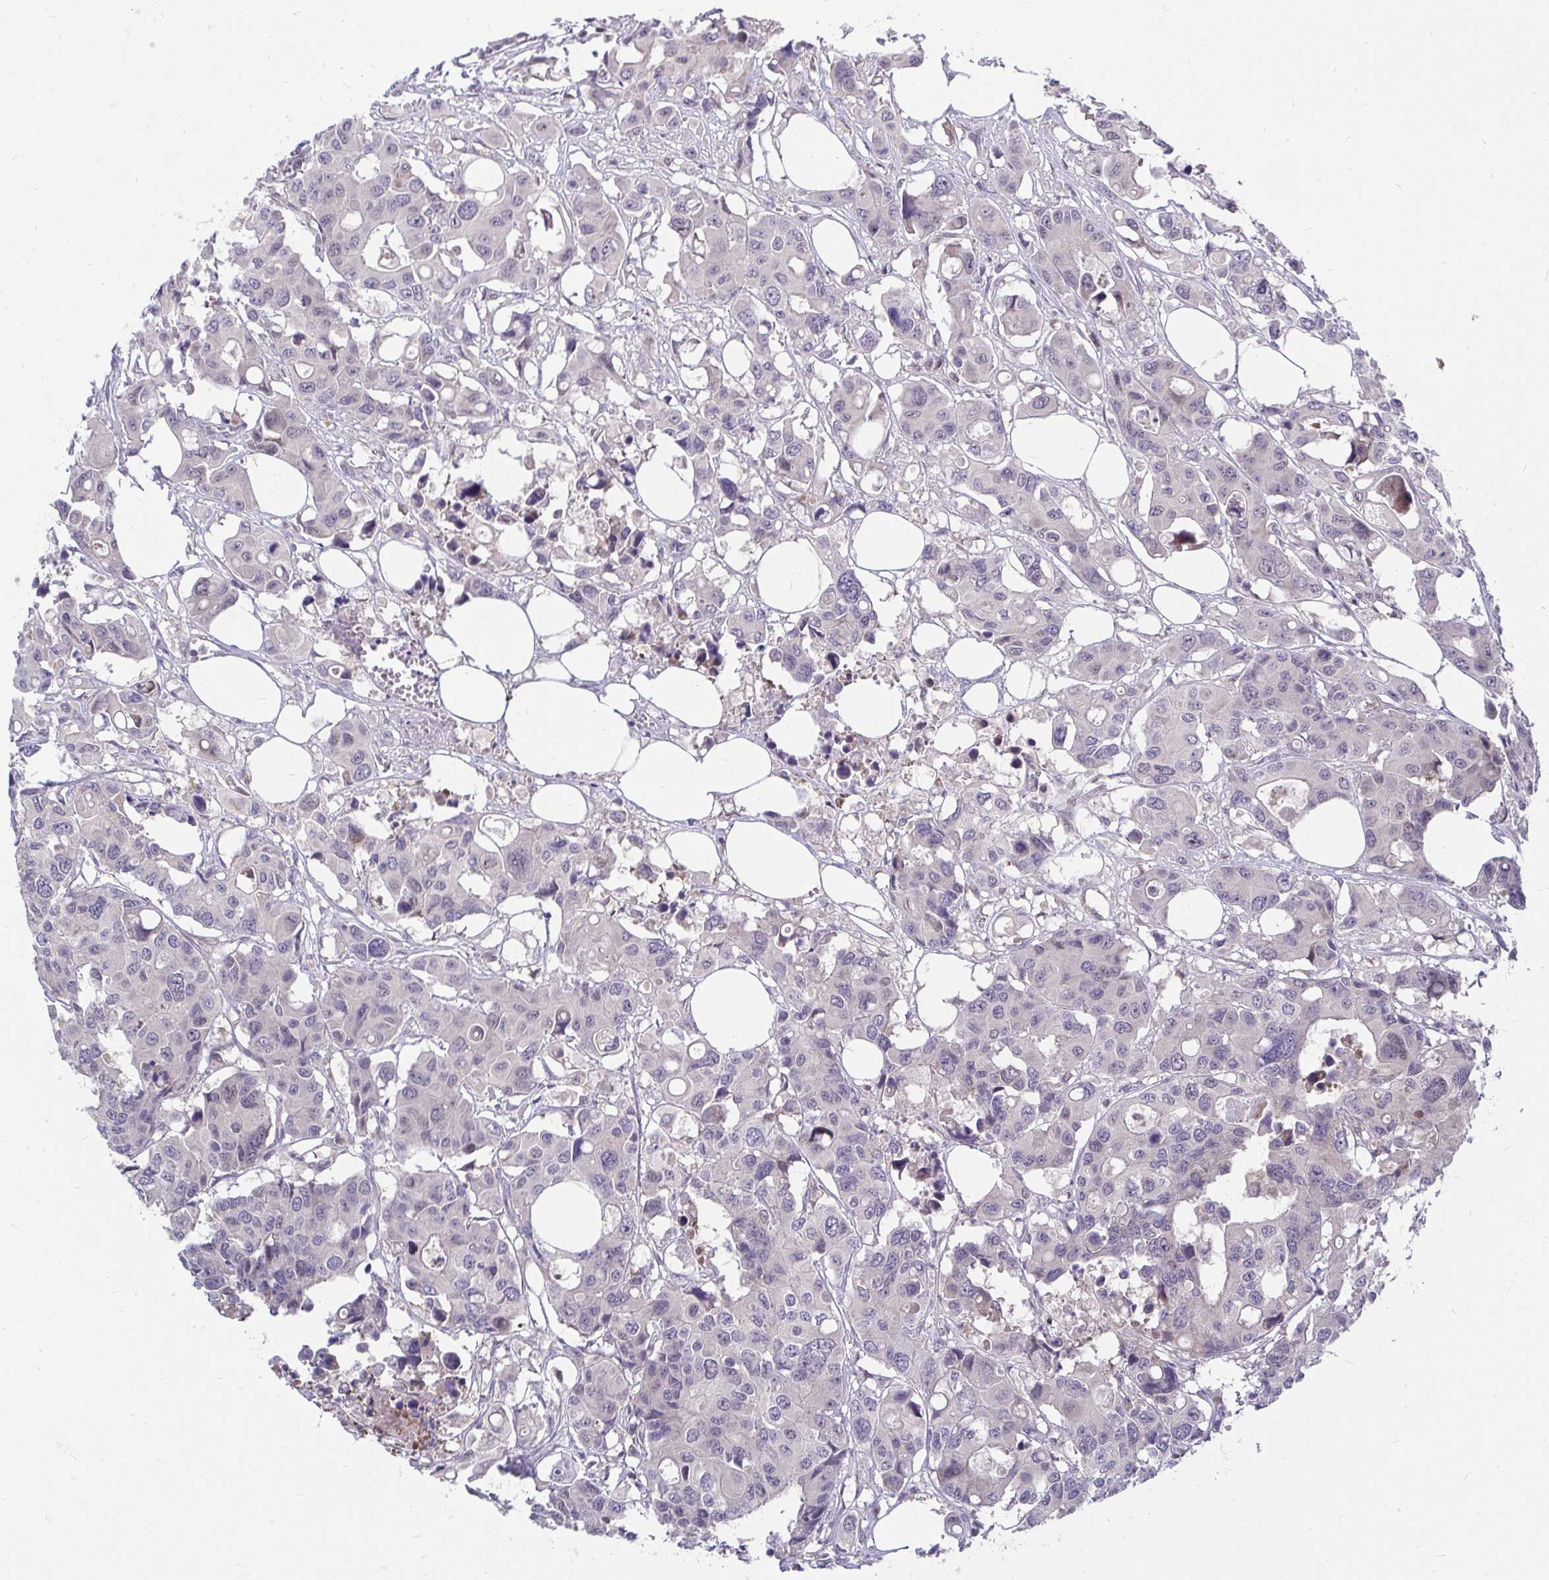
{"staining": {"intensity": "negative", "quantity": "none", "location": "none"}, "tissue": "colorectal cancer", "cell_type": "Tumor cells", "image_type": "cancer", "snomed": [{"axis": "morphology", "description": "Adenocarcinoma, NOS"}, {"axis": "topography", "description": "Colon"}], "caption": "DAB (3,3'-diaminobenzidine) immunohistochemical staining of human colorectal adenocarcinoma reveals no significant staining in tumor cells.", "gene": "MROH8", "patient": {"sex": "male", "age": 77}}